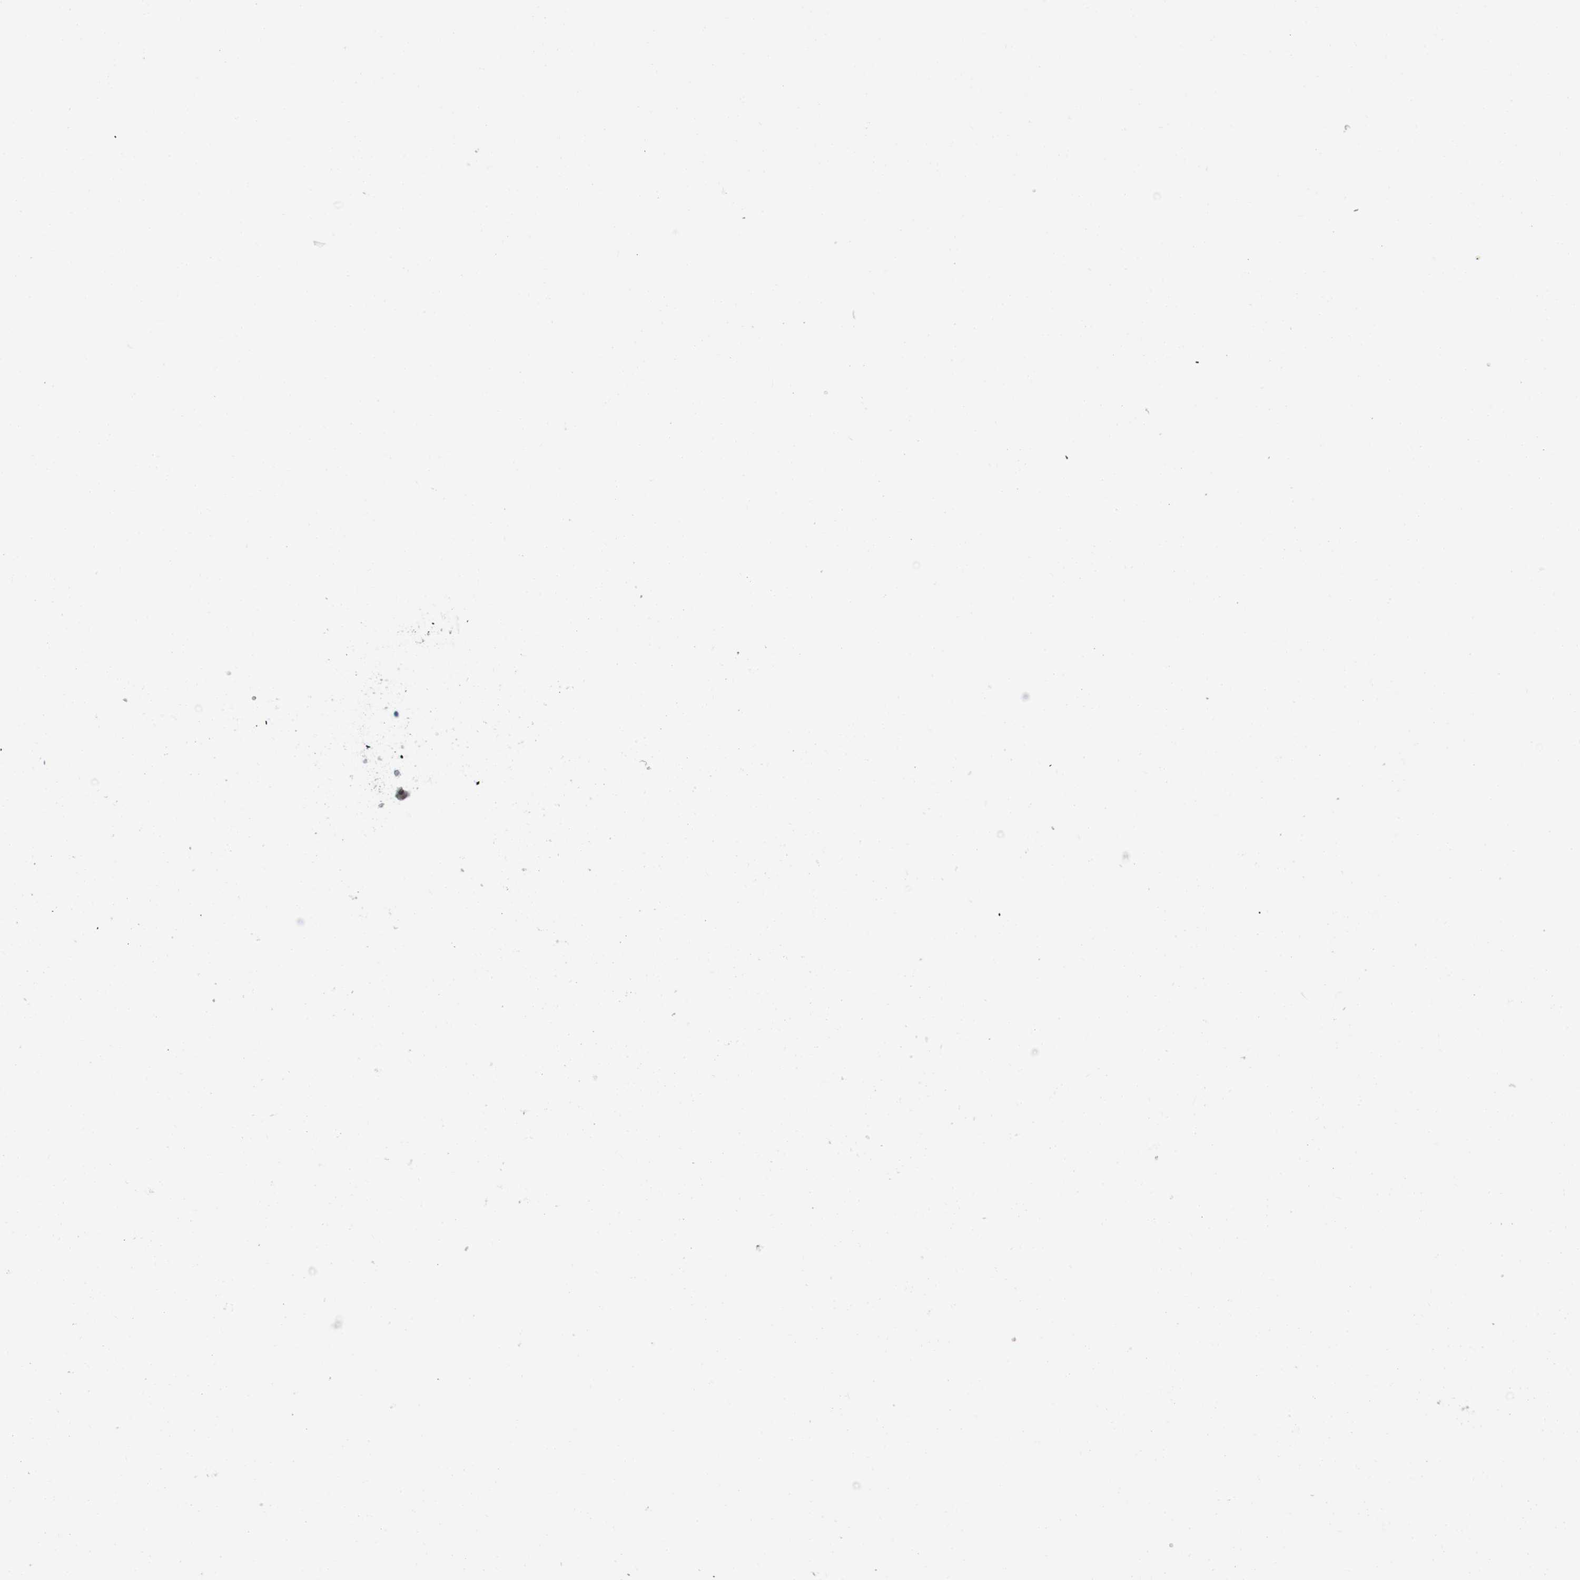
{"staining": {"intensity": "moderate", "quantity": "25%-75%", "location": "cytoplasmic/membranous,nuclear"}, "tissue": "cervical cancer", "cell_type": "Tumor cells", "image_type": "cancer", "snomed": [{"axis": "morphology", "description": "Adenocarcinoma, NOS"}, {"axis": "topography", "description": "Cervix"}], "caption": "IHC micrograph of neoplastic tissue: human cervical cancer stained using immunohistochemistry displays medium levels of moderate protein expression localized specifically in the cytoplasmic/membranous and nuclear of tumor cells, appearing as a cytoplasmic/membranous and nuclear brown color.", "gene": "PBRM1", "patient": {"sex": "female", "age": 44}}